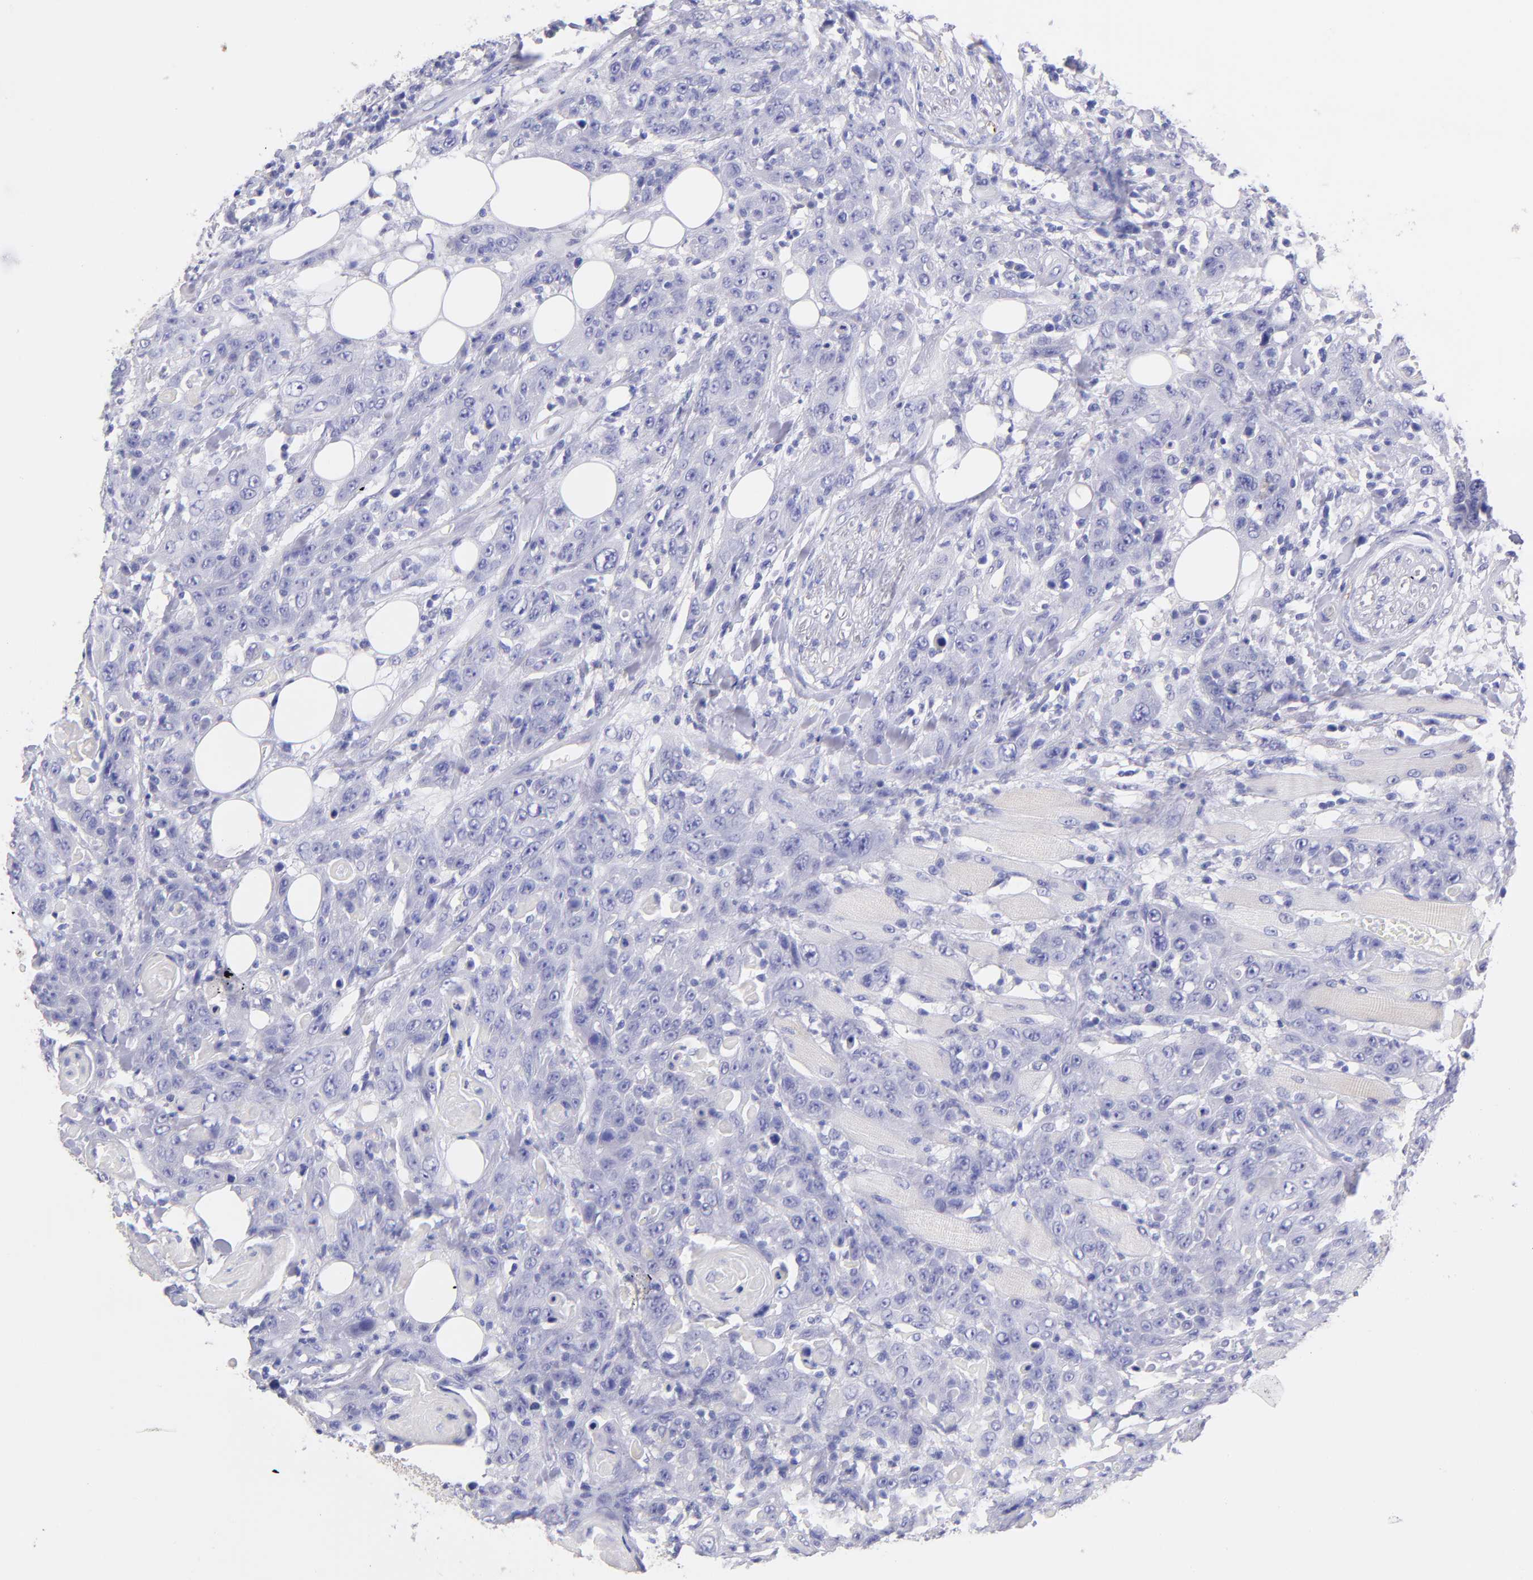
{"staining": {"intensity": "negative", "quantity": "none", "location": "none"}, "tissue": "head and neck cancer", "cell_type": "Tumor cells", "image_type": "cancer", "snomed": [{"axis": "morphology", "description": "Squamous cell carcinoma, NOS"}, {"axis": "topography", "description": "Head-Neck"}], "caption": "Head and neck squamous cell carcinoma stained for a protein using immunohistochemistry exhibits no positivity tumor cells.", "gene": "RAB3B", "patient": {"sex": "female", "age": 84}}